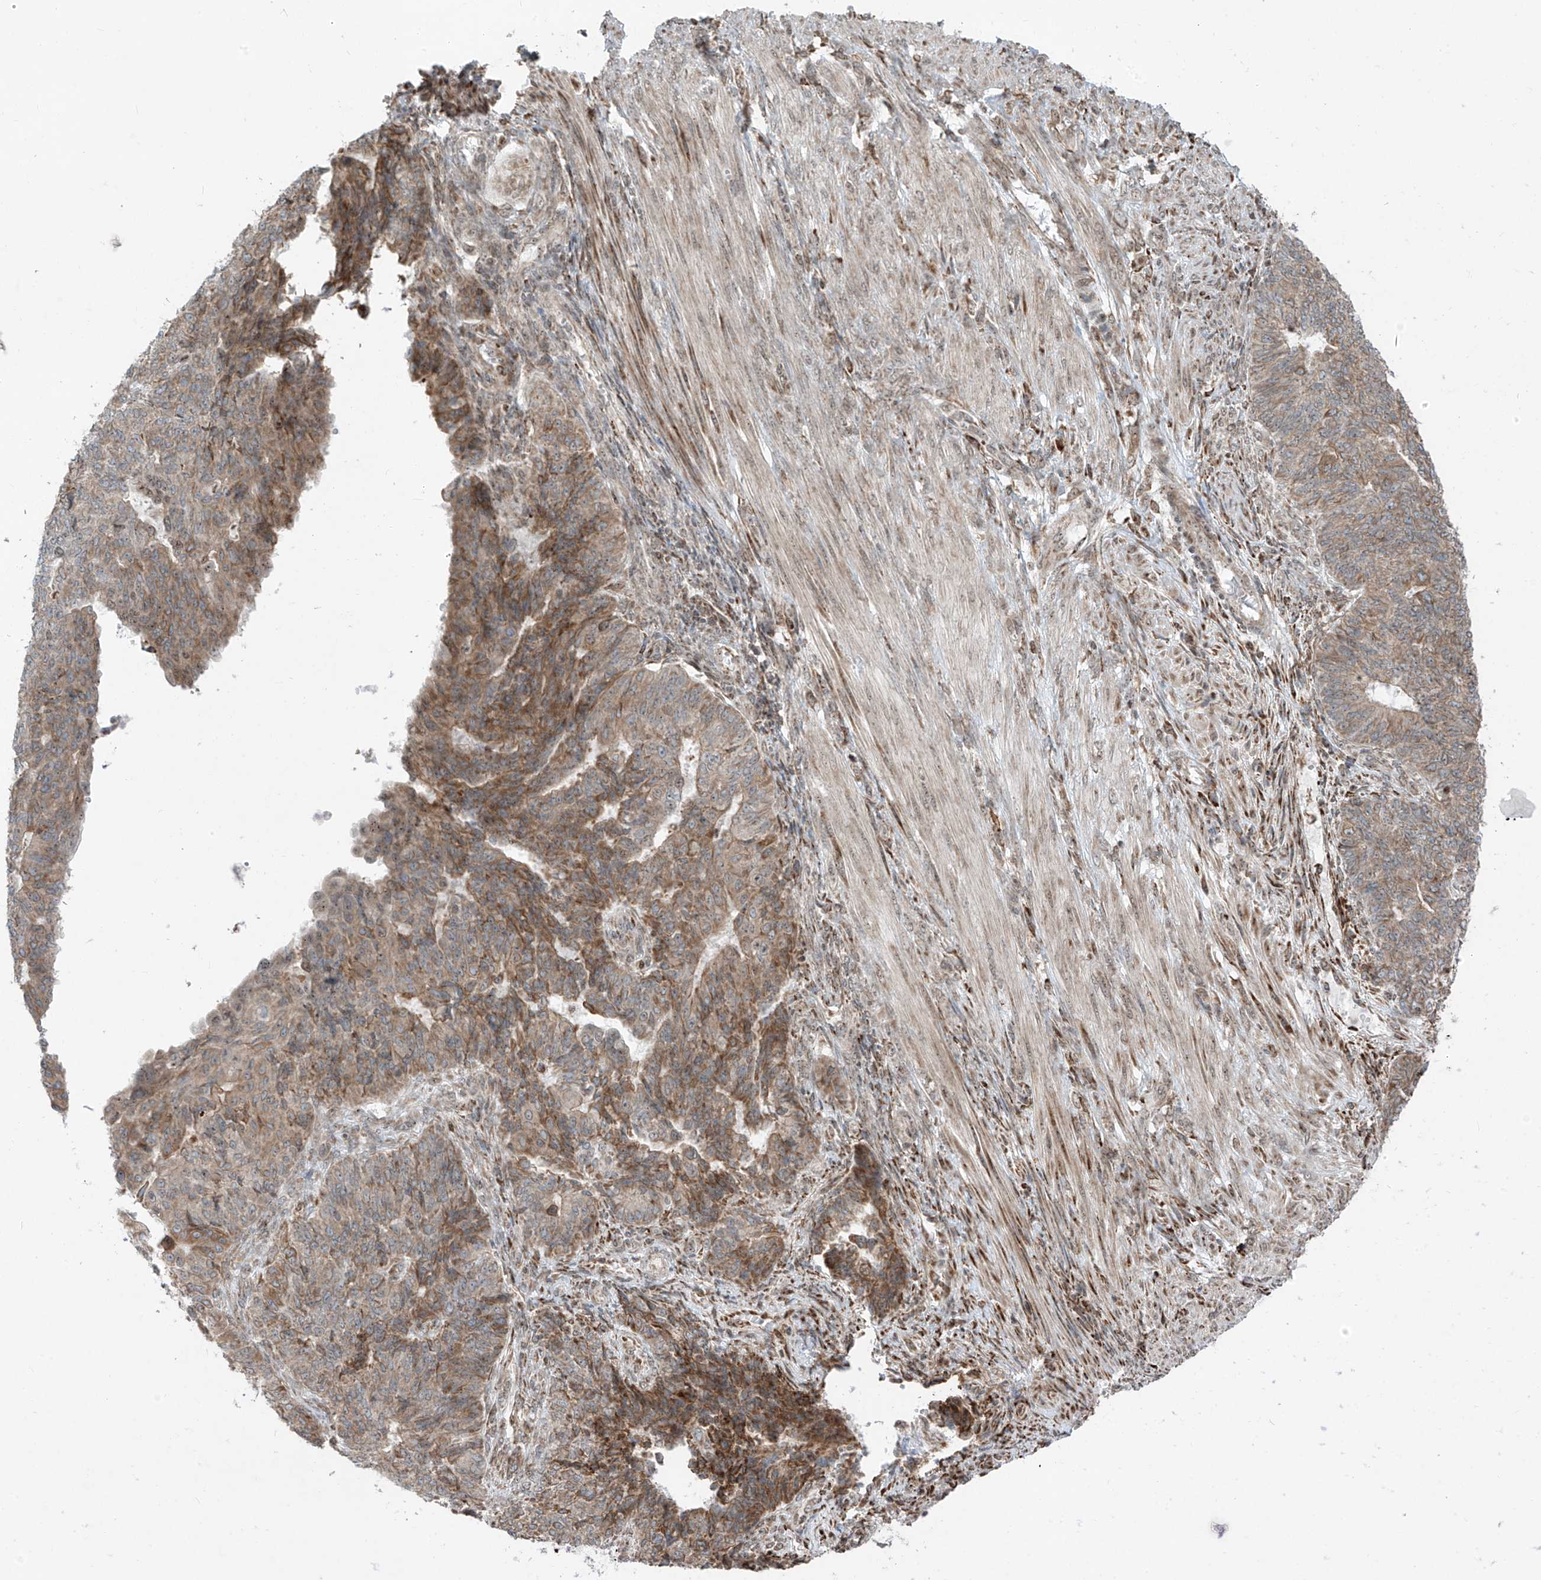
{"staining": {"intensity": "moderate", "quantity": ">75%", "location": "cytoplasmic/membranous"}, "tissue": "endometrial cancer", "cell_type": "Tumor cells", "image_type": "cancer", "snomed": [{"axis": "morphology", "description": "Adenocarcinoma, NOS"}, {"axis": "topography", "description": "Endometrium"}], "caption": "Immunohistochemical staining of endometrial cancer reveals moderate cytoplasmic/membranous protein expression in approximately >75% of tumor cells.", "gene": "ZBTB8A", "patient": {"sex": "female", "age": 32}}